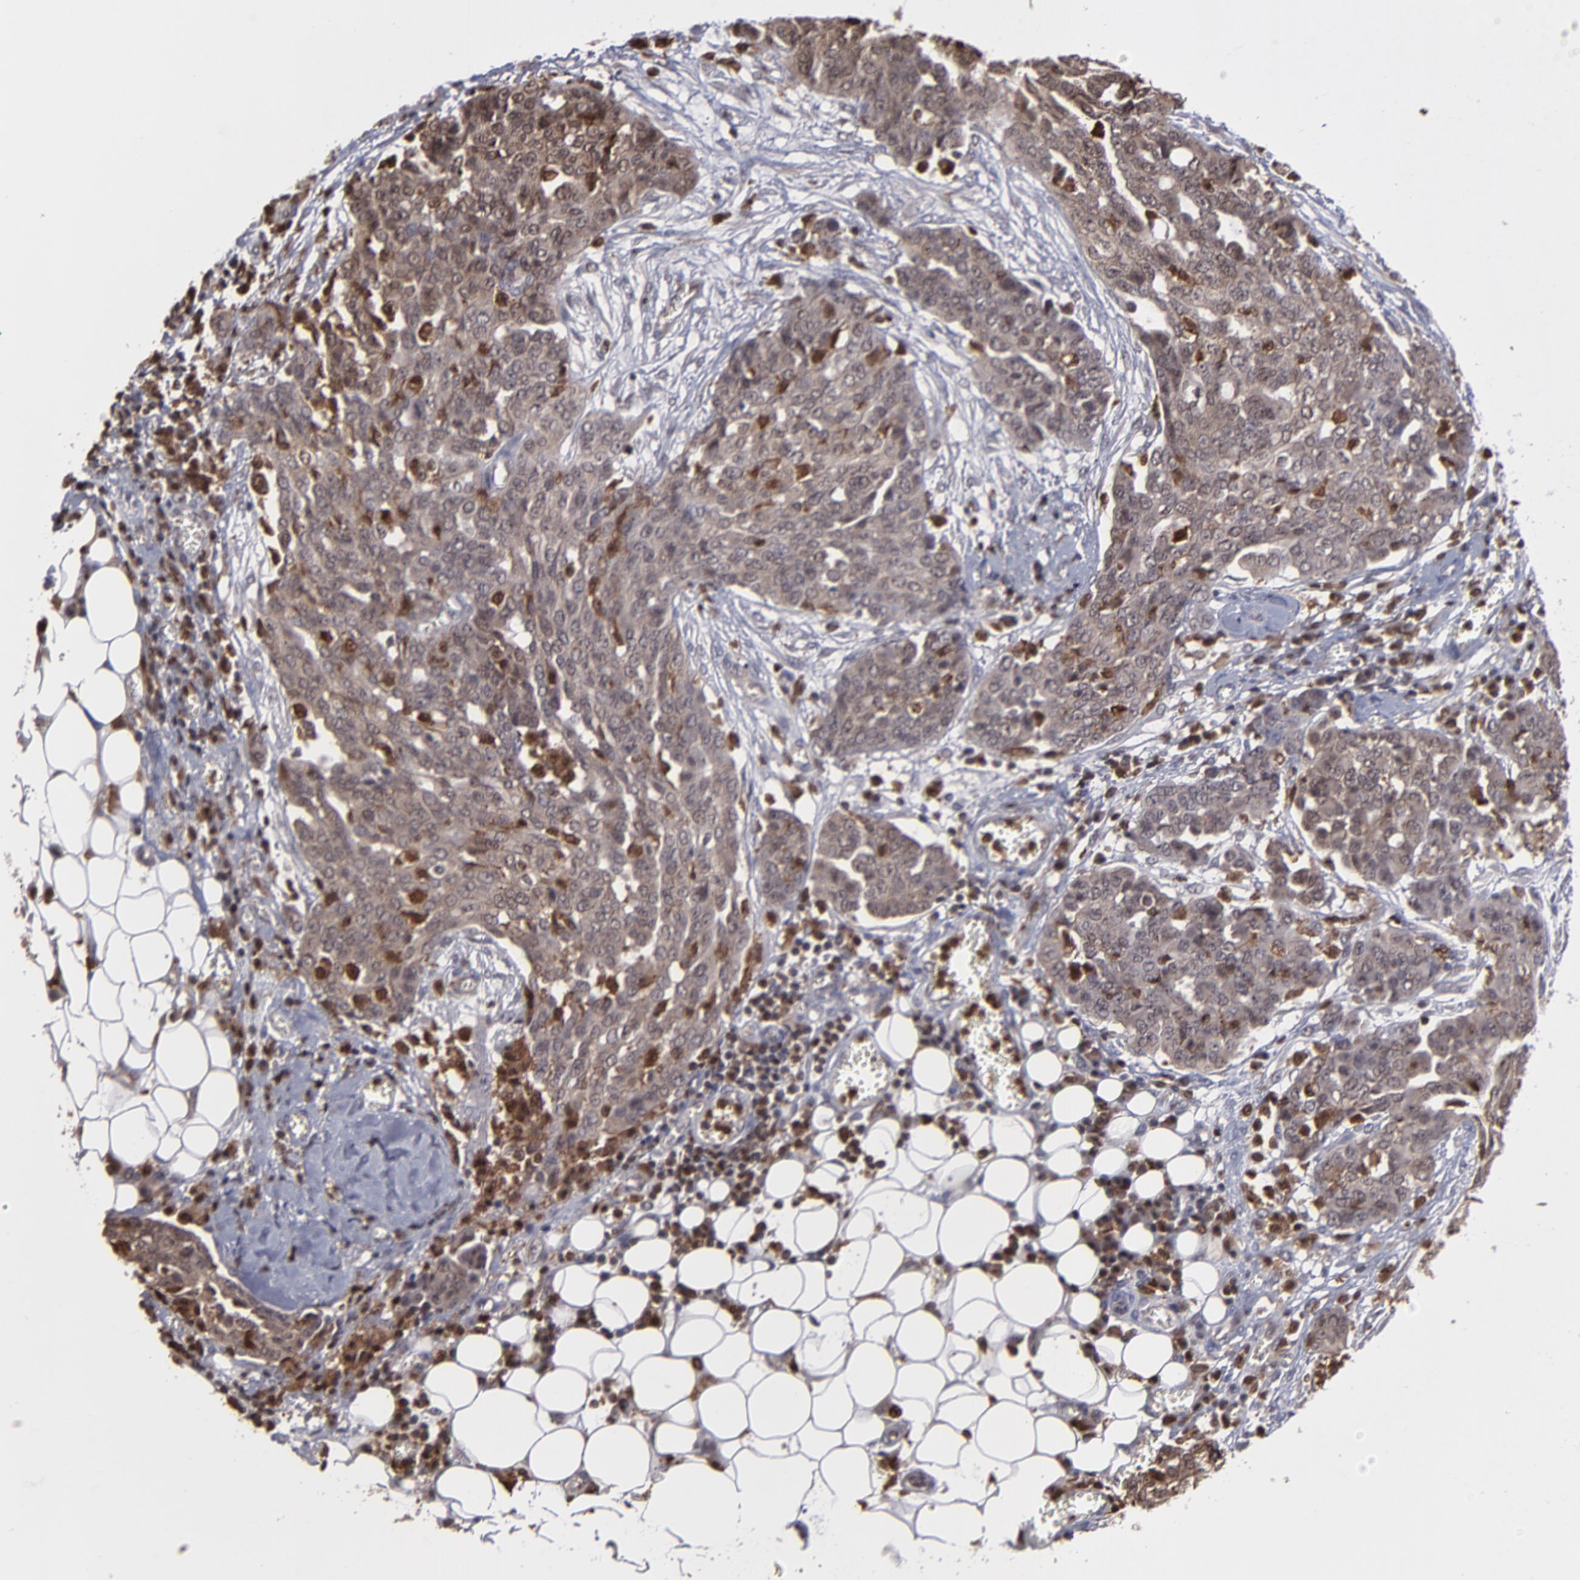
{"staining": {"intensity": "weak", "quantity": ">75%", "location": "cytoplasmic/membranous,nuclear"}, "tissue": "ovarian cancer", "cell_type": "Tumor cells", "image_type": "cancer", "snomed": [{"axis": "morphology", "description": "Cystadenocarcinoma, serous, NOS"}, {"axis": "topography", "description": "Soft tissue"}, {"axis": "topography", "description": "Ovary"}], "caption": "Protein staining of serous cystadenocarcinoma (ovarian) tissue shows weak cytoplasmic/membranous and nuclear positivity in about >75% of tumor cells.", "gene": "GRB2", "patient": {"sex": "female", "age": 57}}